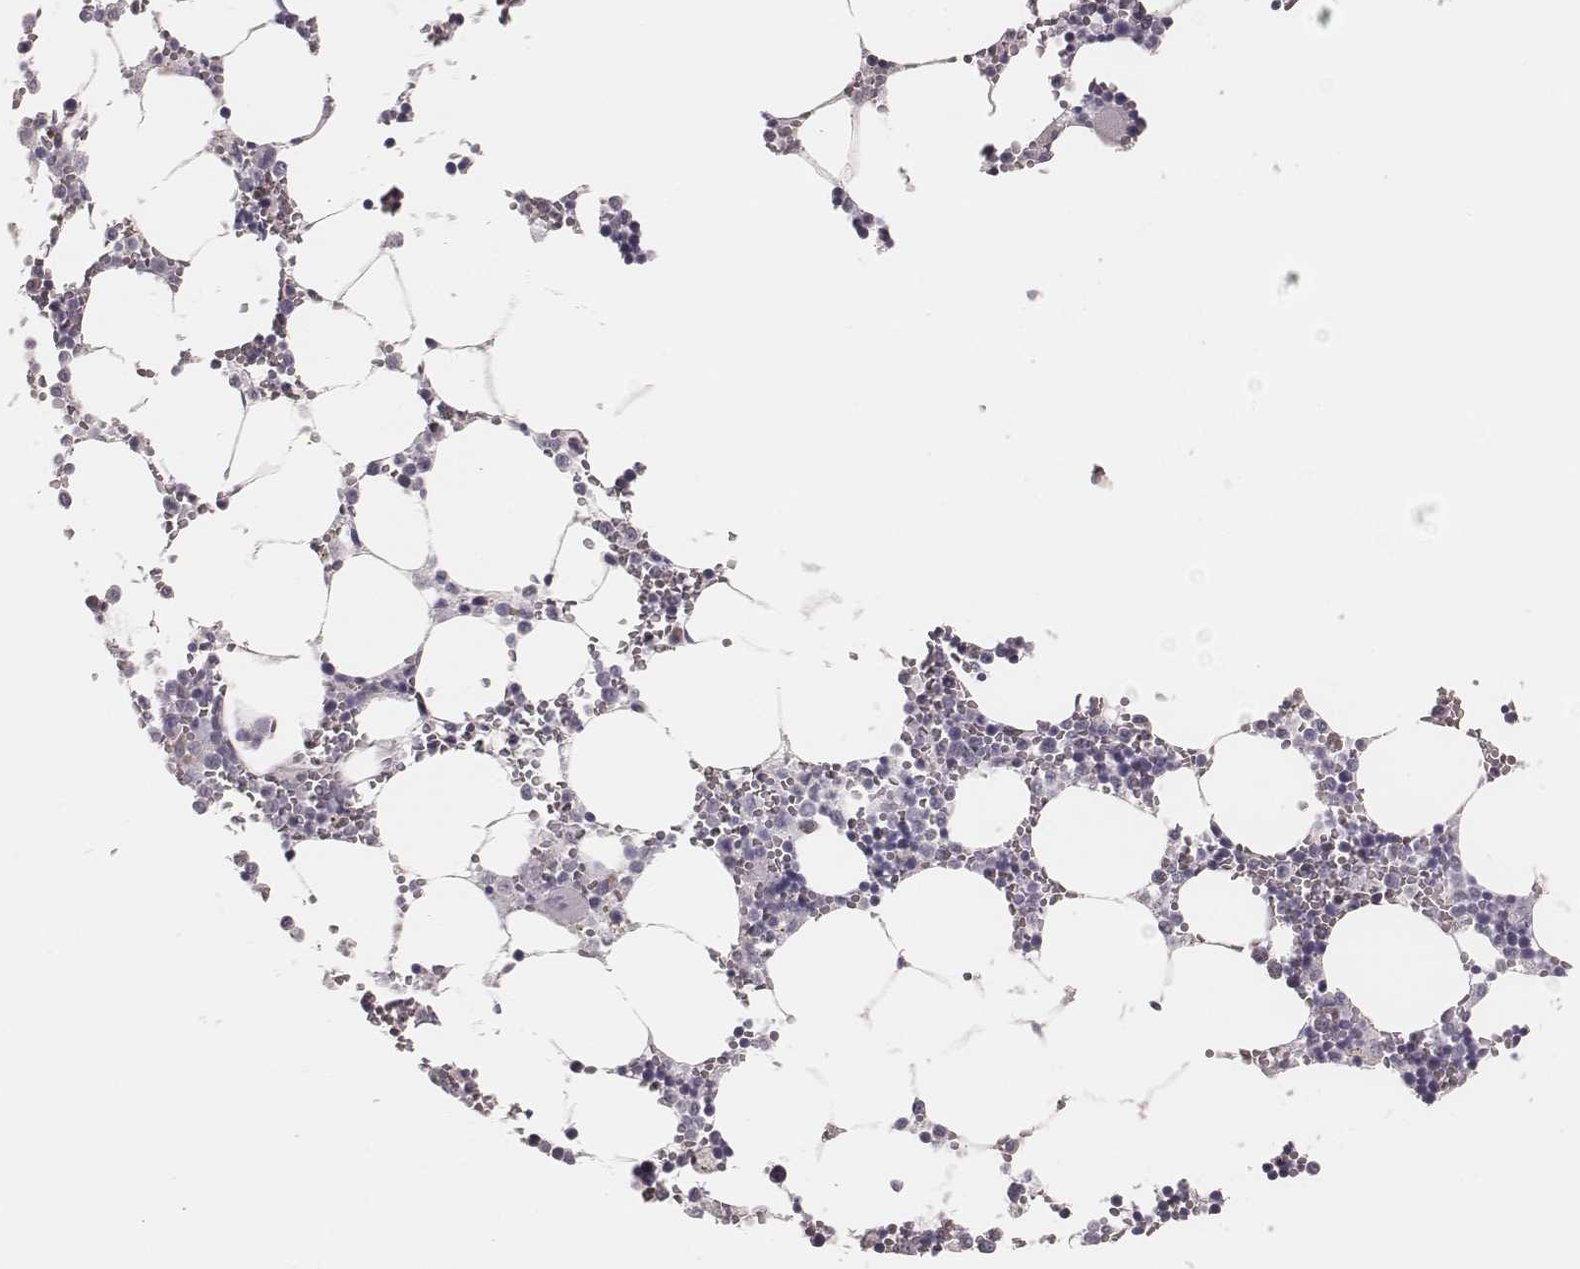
{"staining": {"intensity": "strong", "quantity": "<25%", "location": "cytoplasmic/membranous"}, "tissue": "bone marrow", "cell_type": "Hematopoietic cells", "image_type": "normal", "snomed": [{"axis": "morphology", "description": "Normal tissue, NOS"}, {"axis": "topography", "description": "Bone marrow"}], "caption": "Immunohistochemistry (IHC) photomicrograph of unremarkable bone marrow: human bone marrow stained using immunohistochemistry demonstrates medium levels of strong protein expression localized specifically in the cytoplasmic/membranous of hematopoietic cells, appearing as a cytoplasmic/membranous brown color.", "gene": "KIF5C", "patient": {"sex": "male", "age": 54}}